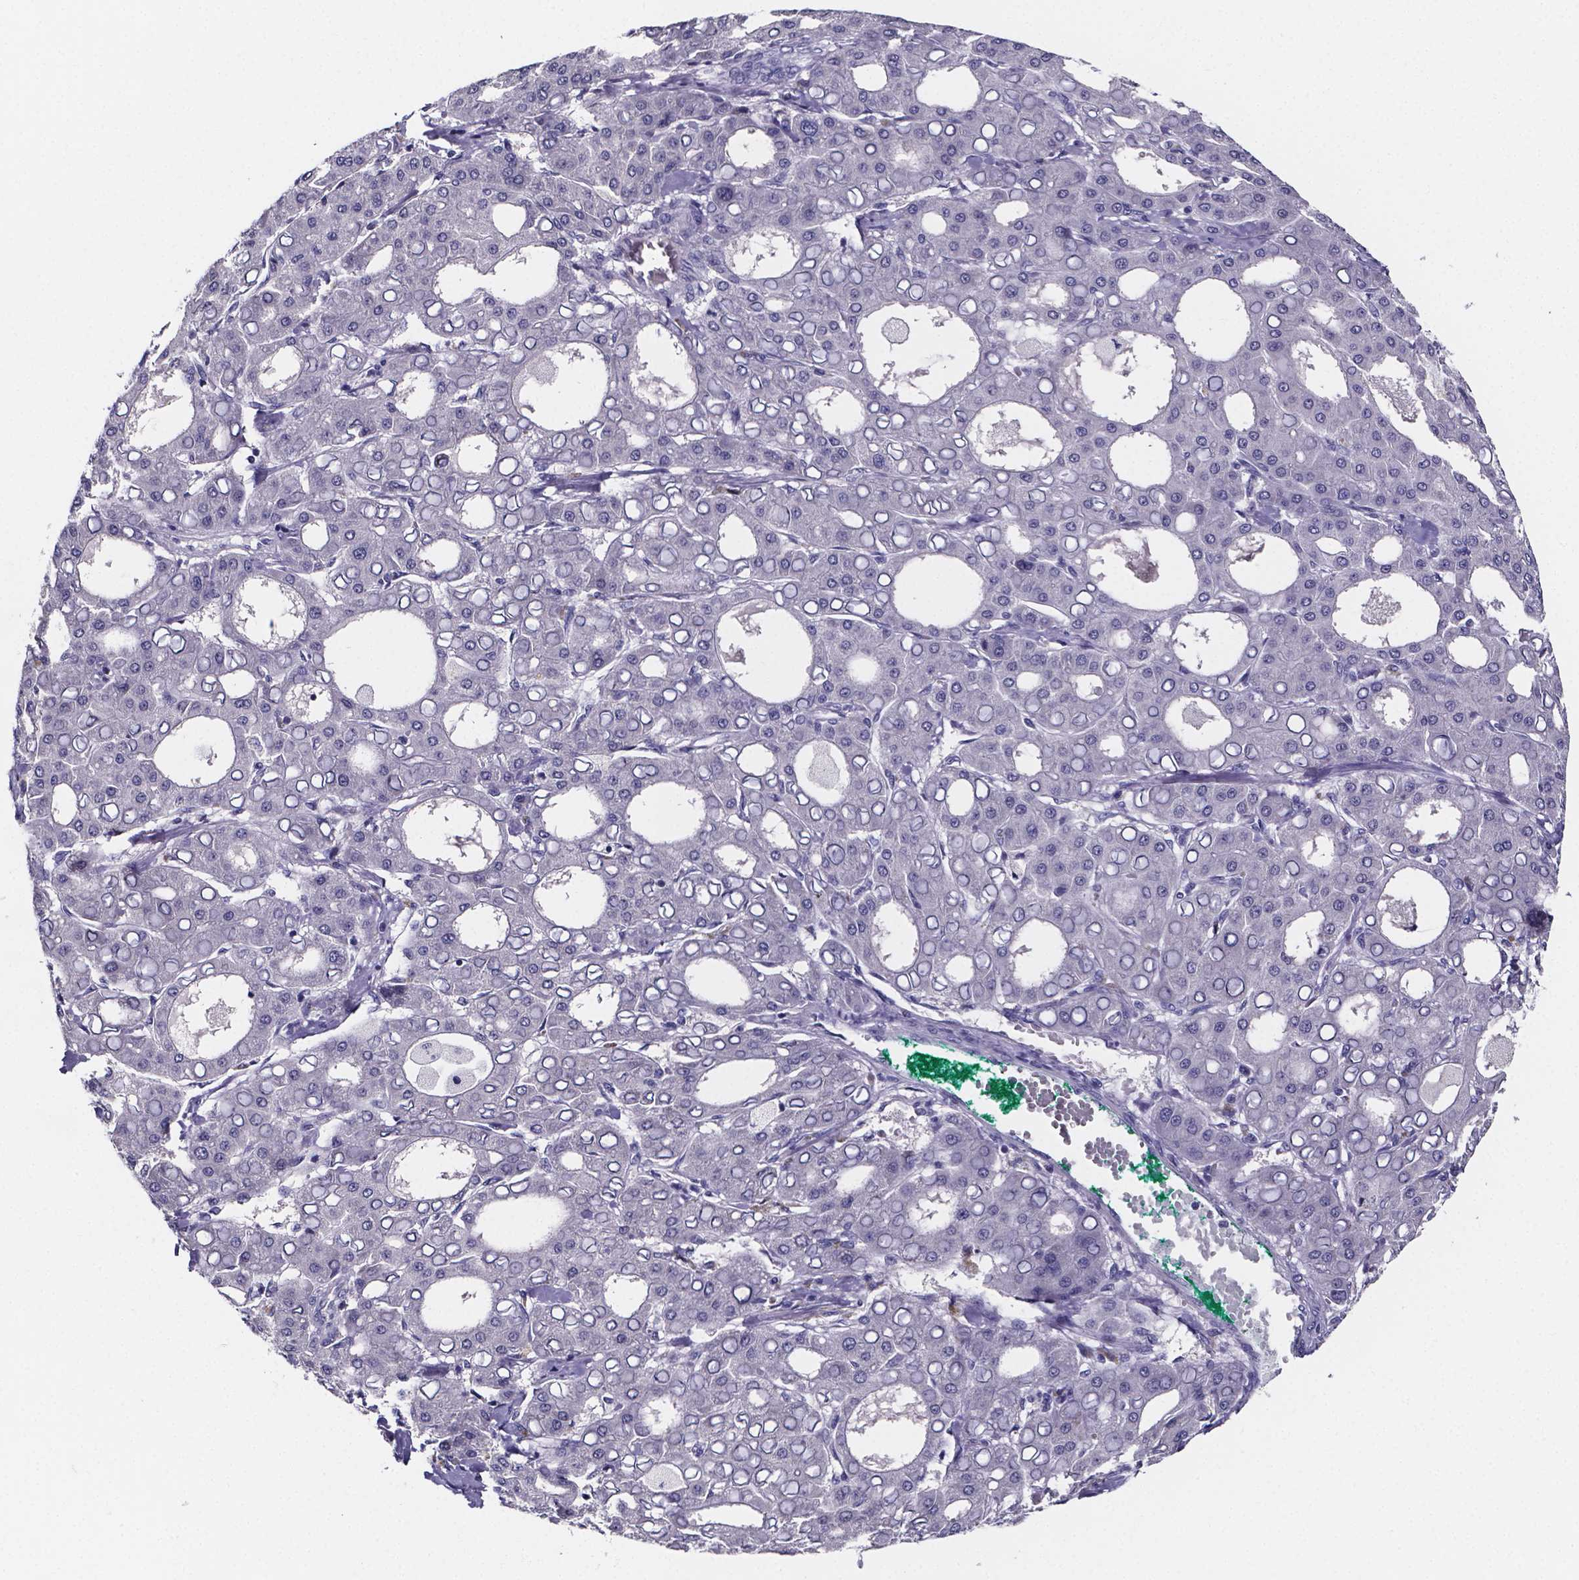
{"staining": {"intensity": "negative", "quantity": "none", "location": "none"}, "tissue": "liver cancer", "cell_type": "Tumor cells", "image_type": "cancer", "snomed": [{"axis": "morphology", "description": "Carcinoma, Hepatocellular, NOS"}, {"axis": "topography", "description": "Liver"}], "caption": "Tumor cells show no significant protein staining in liver cancer (hepatocellular carcinoma).", "gene": "IZUMO1", "patient": {"sex": "male", "age": 65}}